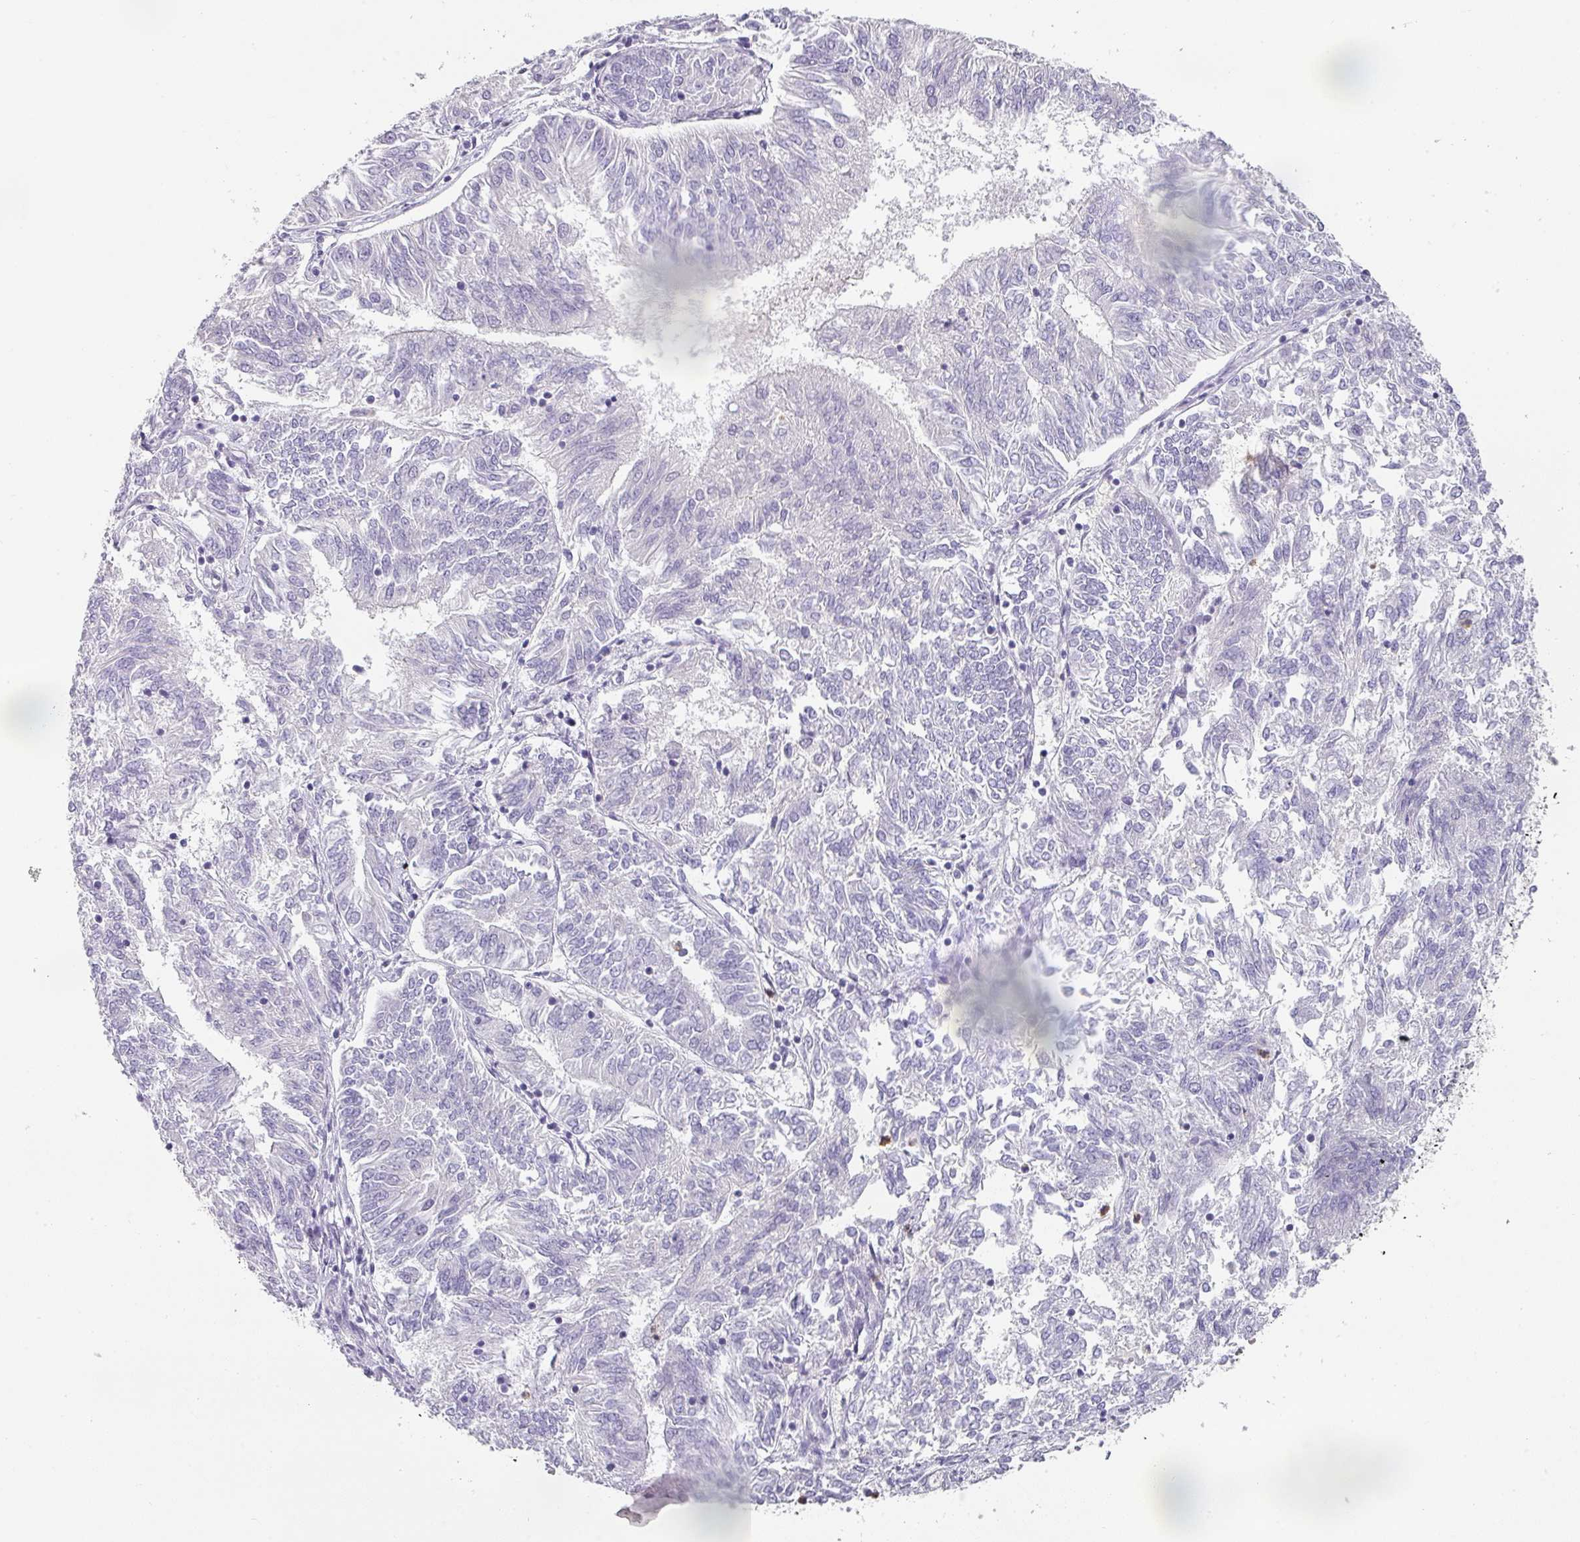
{"staining": {"intensity": "negative", "quantity": "none", "location": "none"}, "tissue": "endometrial cancer", "cell_type": "Tumor cells", "image_type": "cancer", "snomed": [{"axis": "morphology", "description": "Adenocarcinoma, NOS"}, {"axis": "topography", "description": "Endometrium"}], "caption": "DAB (3,3'-diaminobenzidine) immunohistochemical staining of endometrial adenocarcinoma exhibits no significant staining in tumor cells.", "gene": "BTLA", "patient": {"sex": "female", "age": 58}}